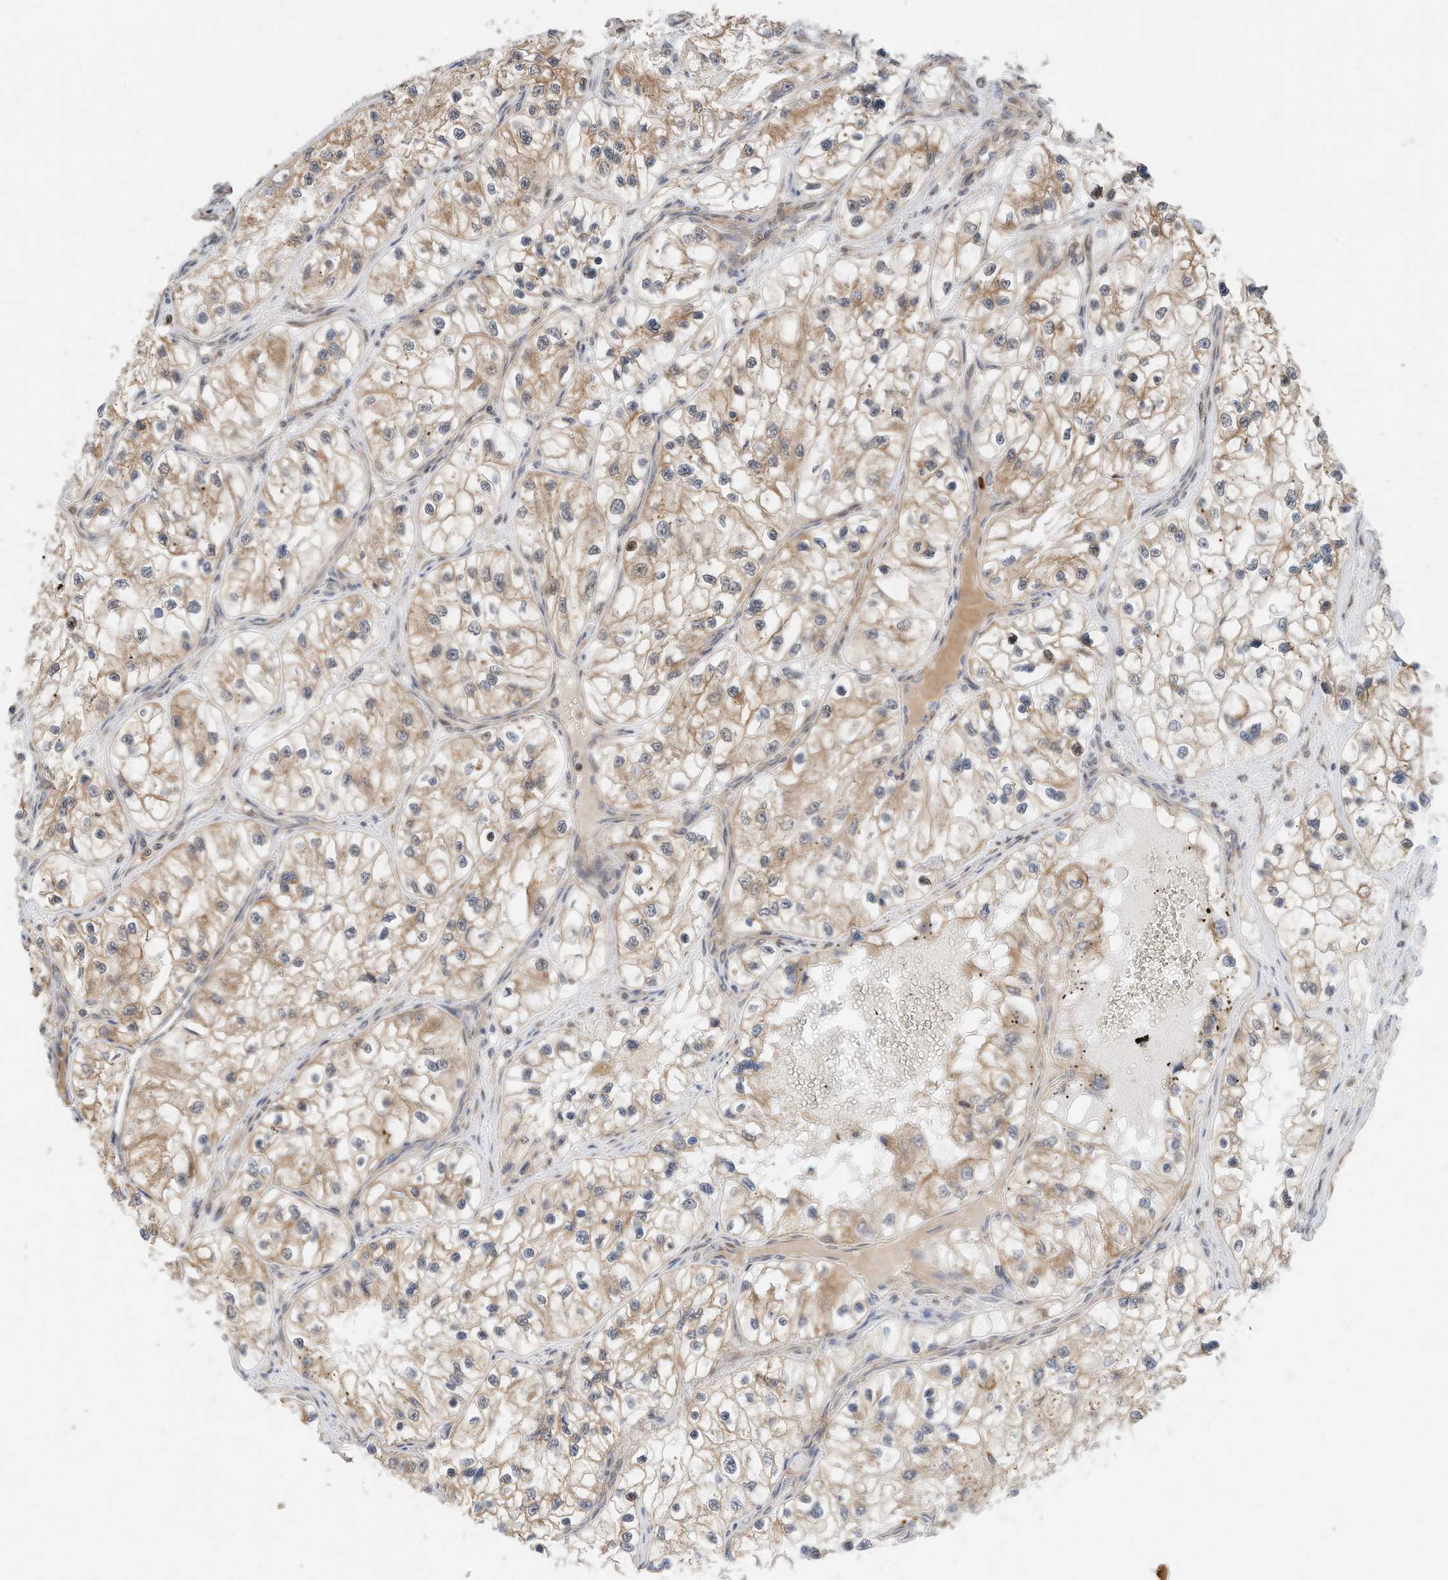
{"staining": {"intensity": "moderate", "quantity": "25%-75%", "location": "cytoplasmic/membranous"}, "tissue": "renal cancer", "cell_type": "Tumor cells", "image_type": "cancer", "snomed": [{"axis": "morphology", "description": "Adenocarcinoma, NOS"}, {"axis": "topography", "description": "Kidney"}], "caption": "High-magnification brightfield microscopy of adenocarcinoma (renal) stained with DAB (3,3'-diaminobenzidine) (brown) and counterstained with hematoxylin (blue). tumor cells exhibit moderate cytoplasmic/membranous expression is identified in about25%-75% of cells.", "gene": "CPAMD8", "patient": {"sex": "female", "age": 57}}